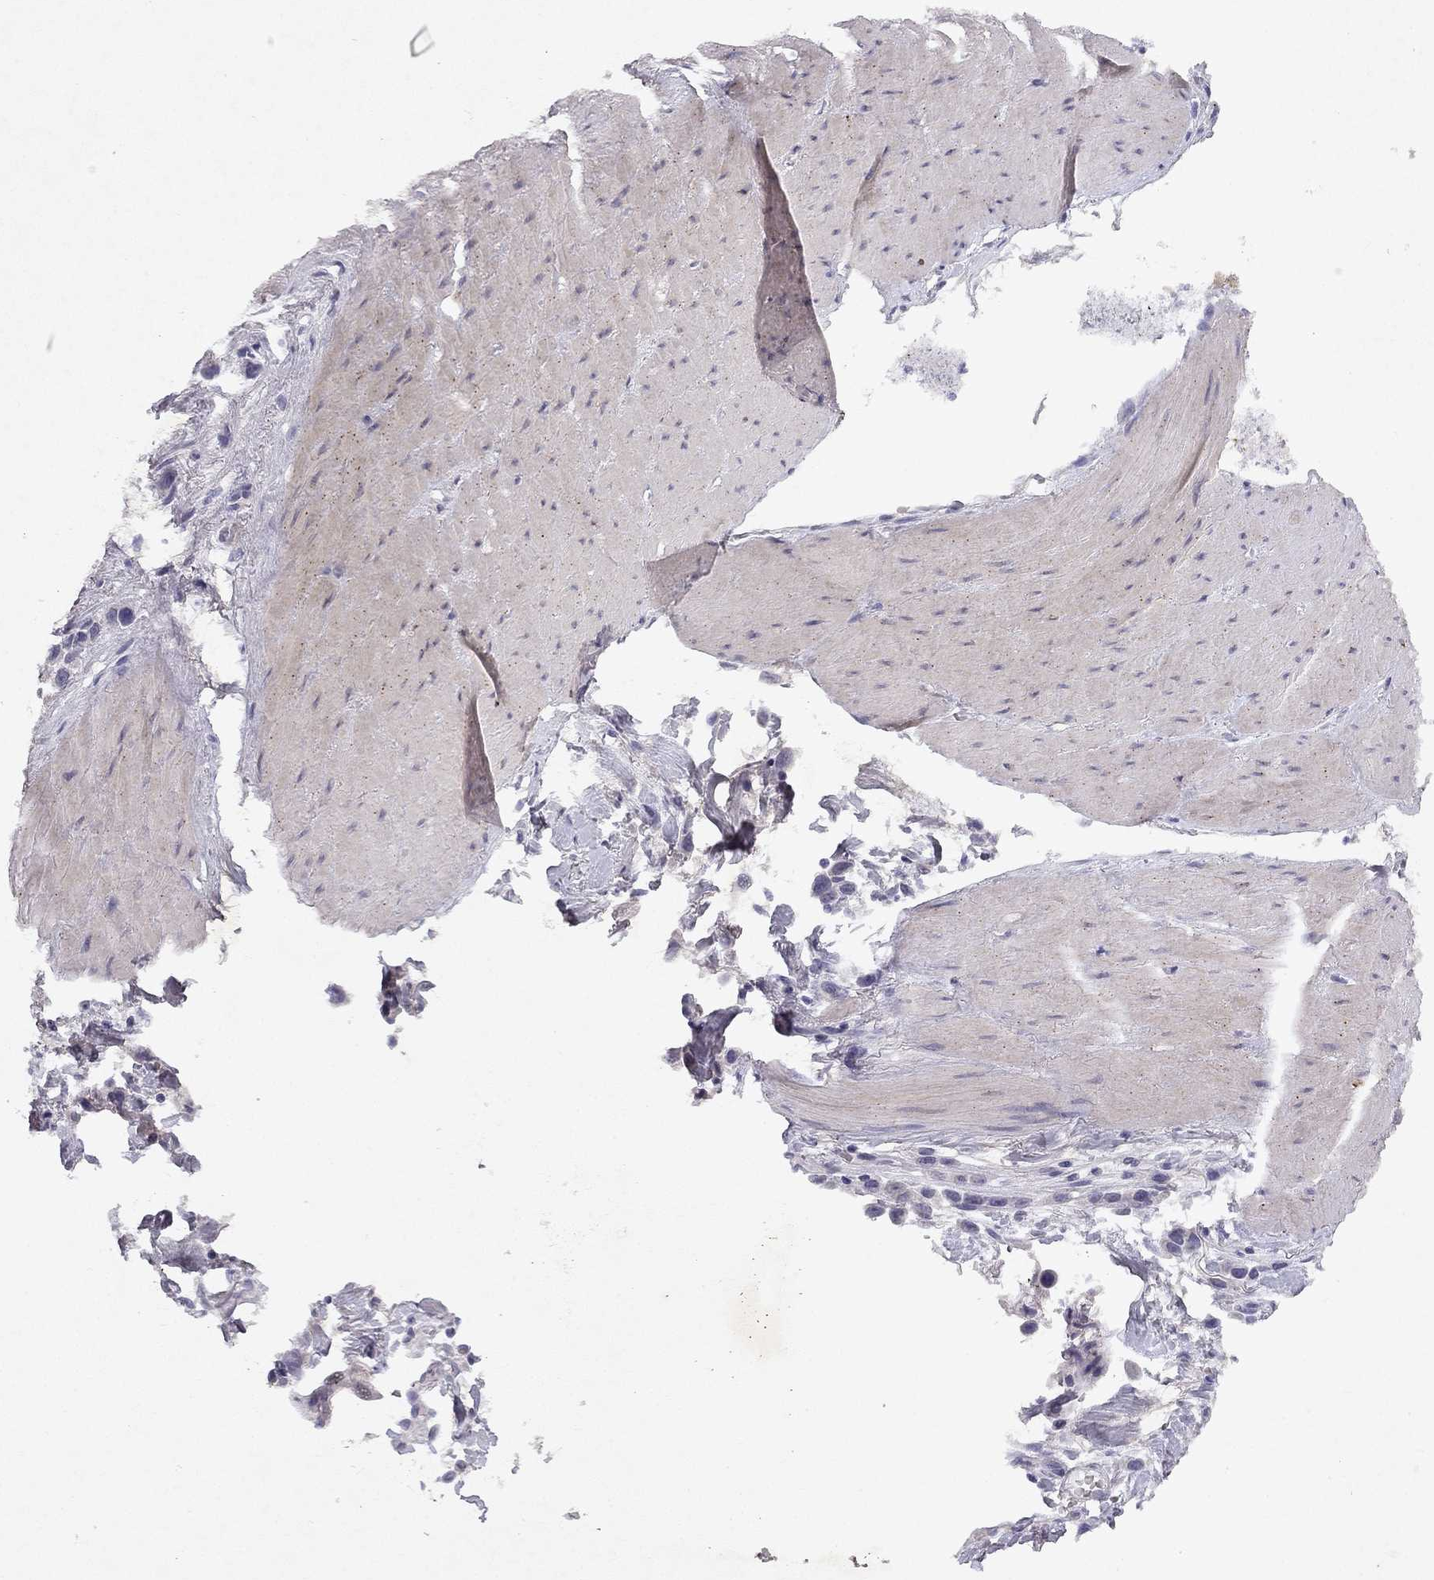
{"staining": {"intensity": "negative", "quantity": "none", "location": "none"}, "tissue": "stomach cancer", "cell_type": "Tumor cells", "image_type": "cancer", "snomed": [{"axis": "morphology", "description": "Adenocarcinoma, NOS"}, {"axis": "topography", "description": "Stomach"}], "caption": "The IHC histopathology image has no significant expression in tumor cells of stomach cancer tissue.", "gene": "SLC6A4", "patient": {"sex": "male", "age": 47}}